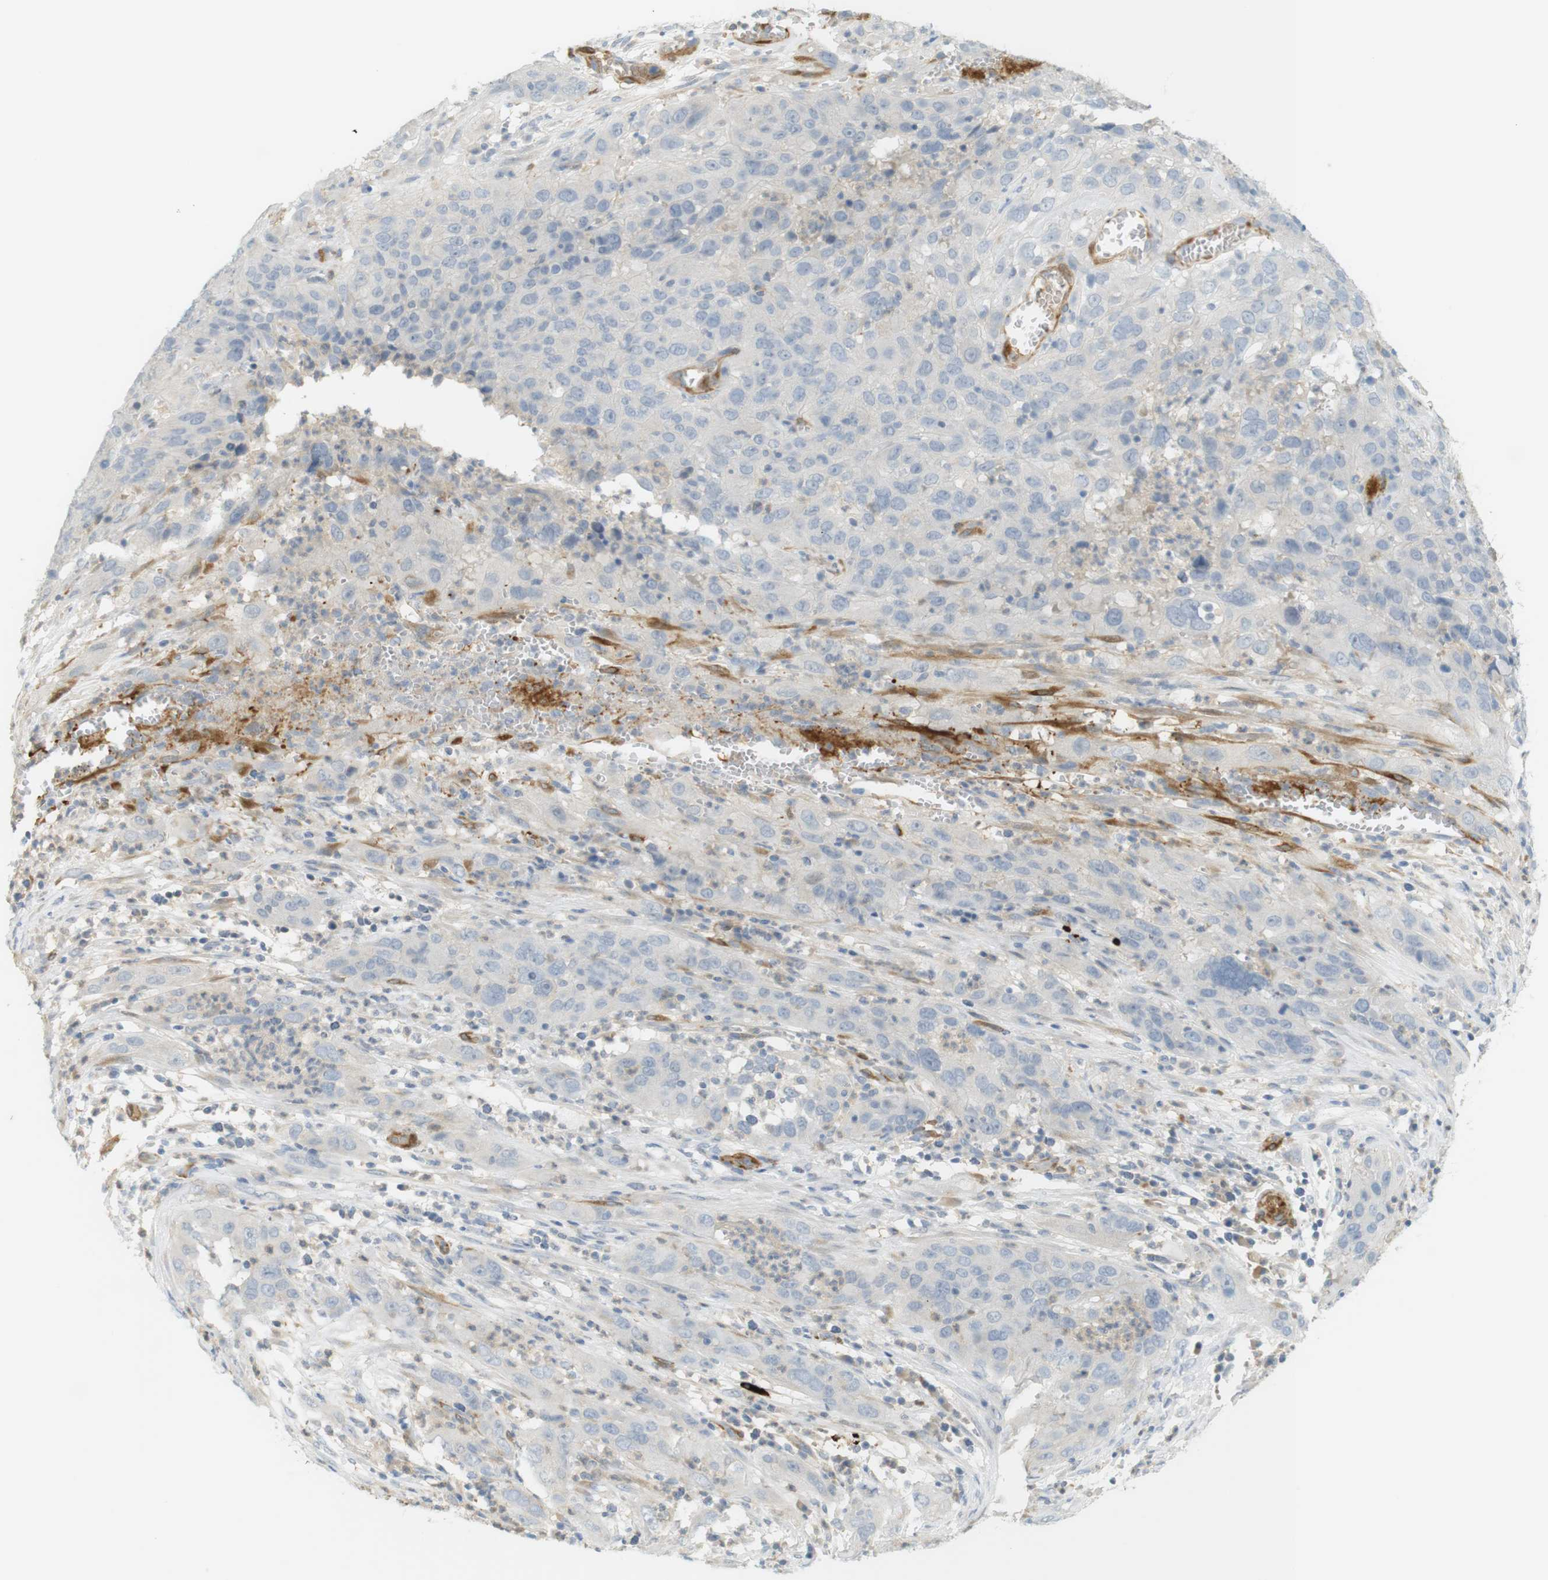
{"staining": {"intensity": "negative", "quantity": "none", "location": "none"}, "tissue": "cervical cancer", "cell_type": "Tumor cells", "image_type": "cancer", "snomed": [{"axis": "morphology", "description": "Squamous cell carcinoma, NOS"}, {"axis": "topography", "description": "Cervix"}], "caption": "This is an immunohistochemistry histopathology image of cervical cancer. There is no staining in tumor cells.", "gene": "PDE3A", "patient": {"sex": "female", "age": 32}}